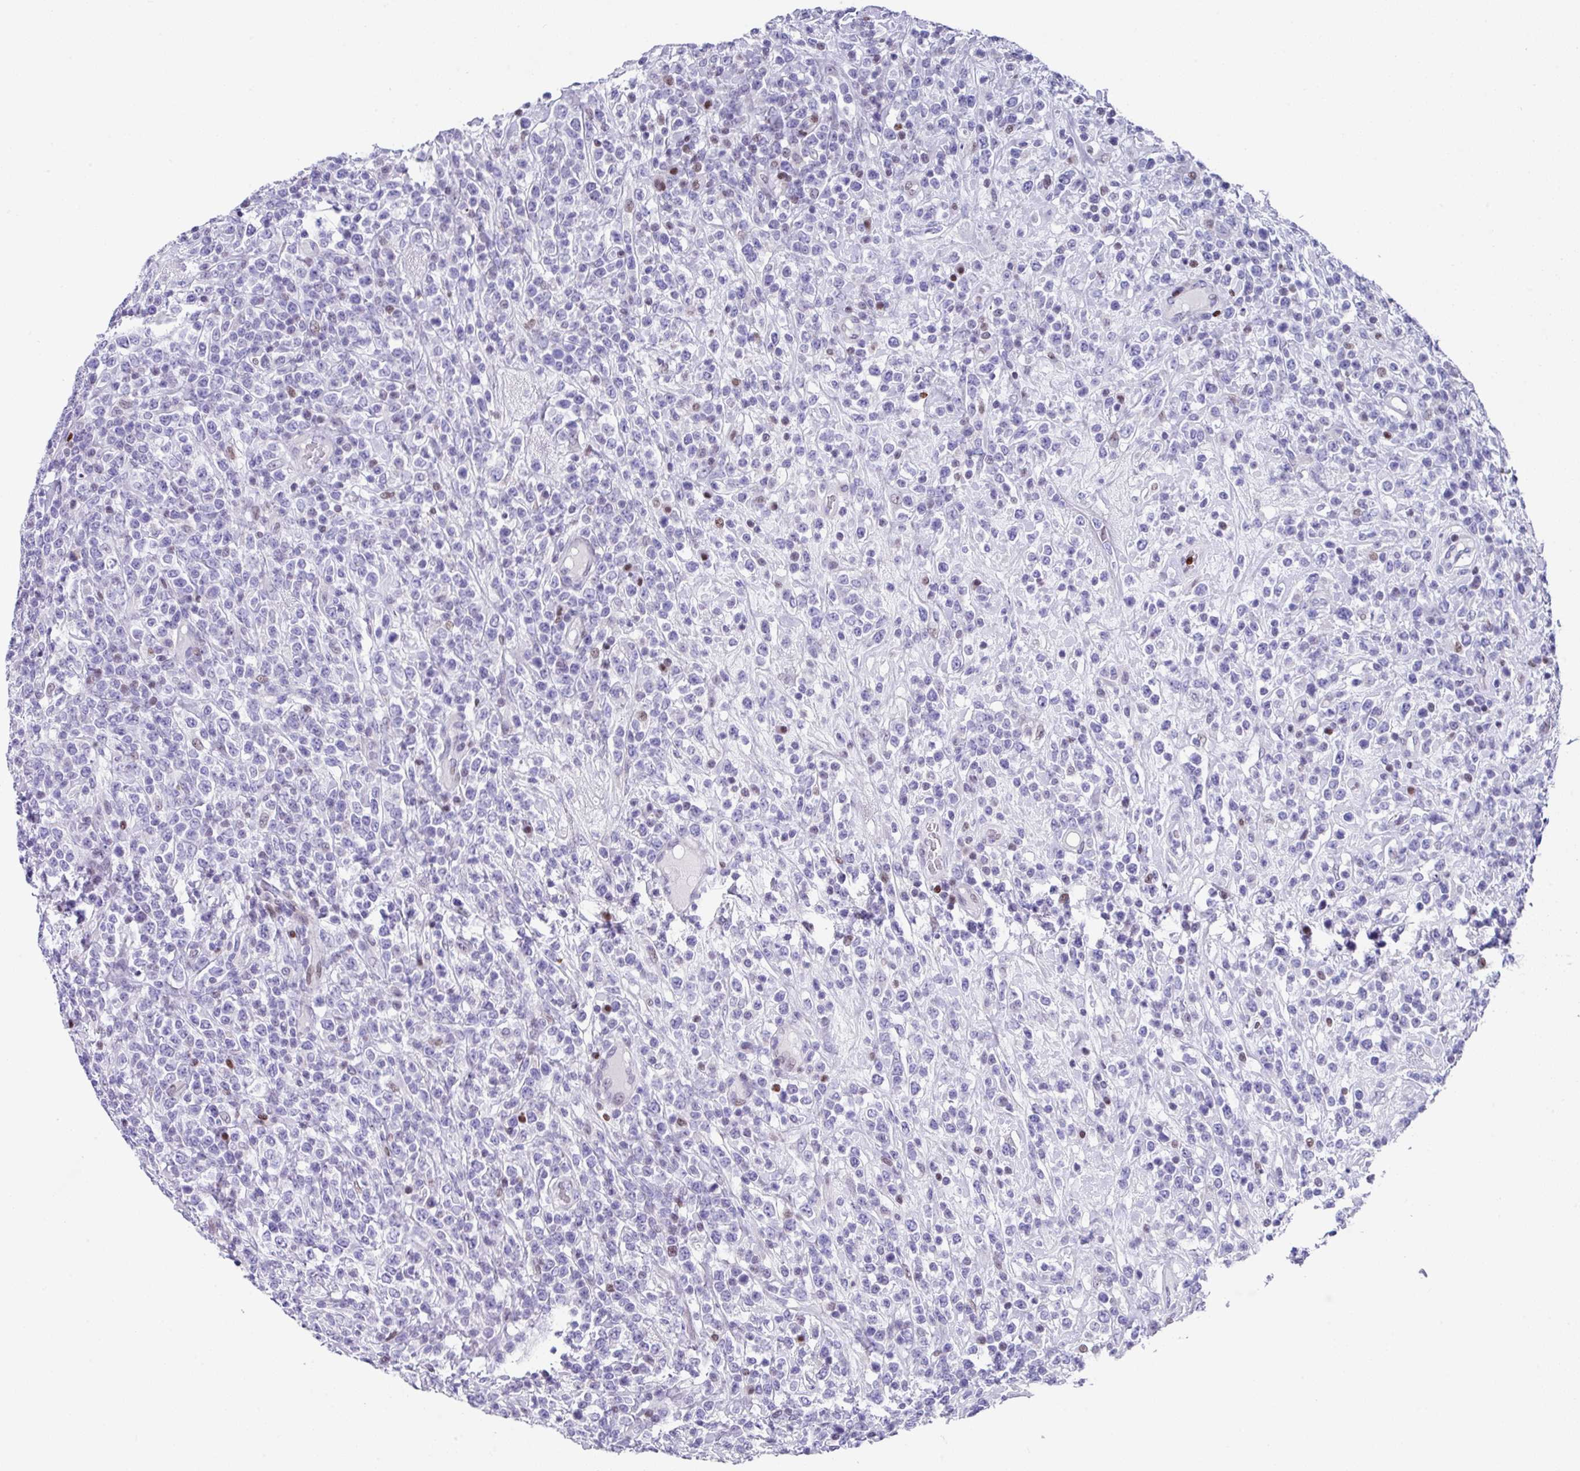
{"staining": {"intensity": "negative", "quantity": "none", "location": "none"}, "tissue": "lymphoma", "cell_type": "Tumor cells", "image_type": "cancer", "snomed": [{"axis": "morphology", "description": "Malignant lymphoma, non-Hodgkin's type, High grade"}, {"axis": "topography", "description": "Colon"}], "caption": "Protein analysis of lymphoma shows no significant expression in tumor cells. (Immunohistochemistry, brightfield microscopy, high magnification).", "gene": "TCF3", "patient": {"sex": "female", "age": 53}}